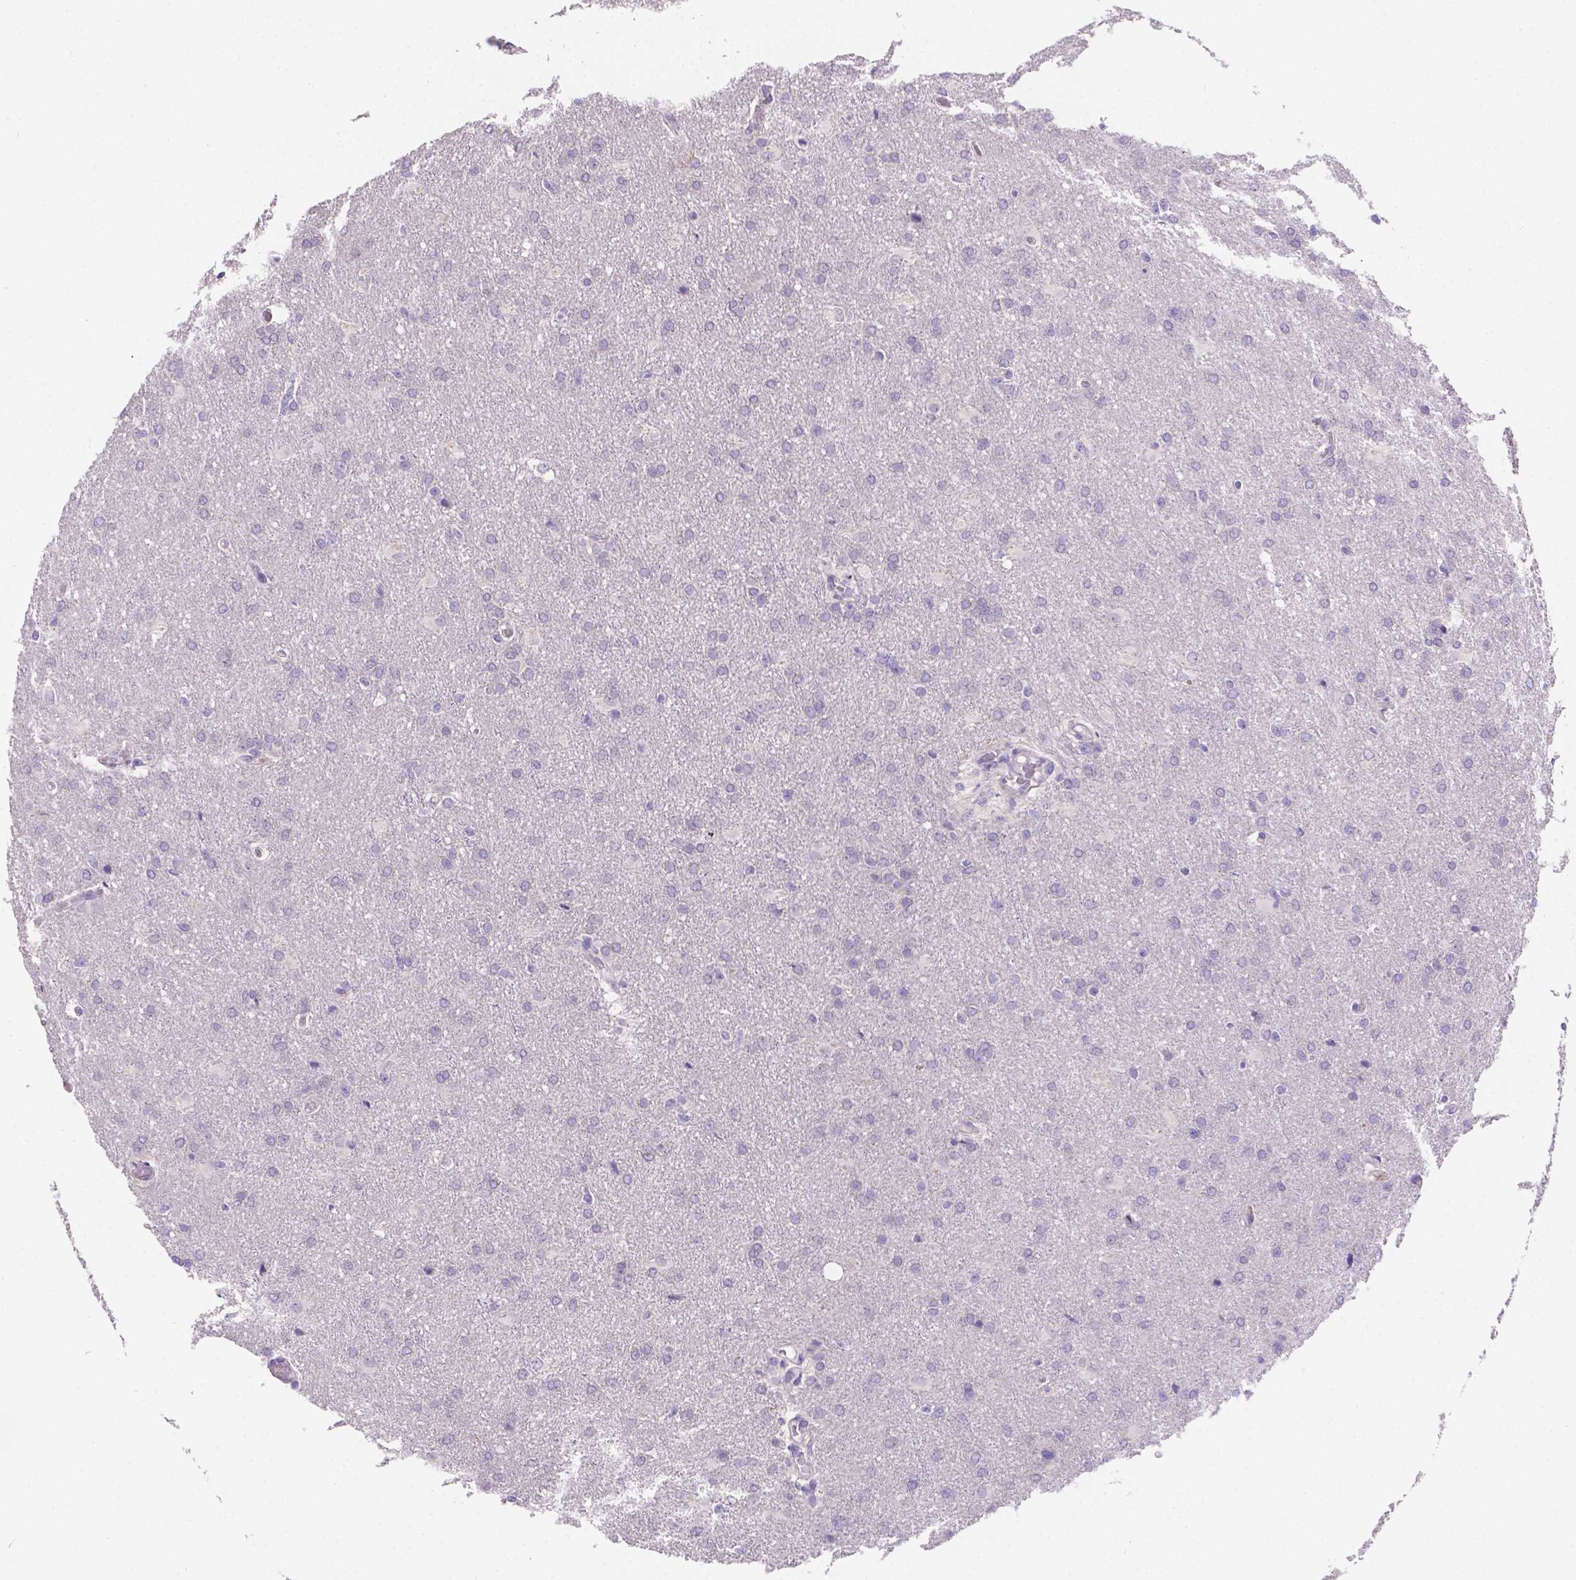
{"staining": {"intensity": "negative", "quantity": "none", "location": "none"}, "tissue": "glioma", "cell_type": "Tumor cells", "image_type": "cancer", "snomed": [{"axis": "morphology", "description": "Glioma, malignant, High grade"}, {"axis": "topography", "description": "Brain"}], "caption": "A high-resolution image shows immunohistochemistry staining of glioma, which demonstrates no significant expression in tumor cells.", "gene": "CD96", "patient": {"sex": "male", "age": 68}}